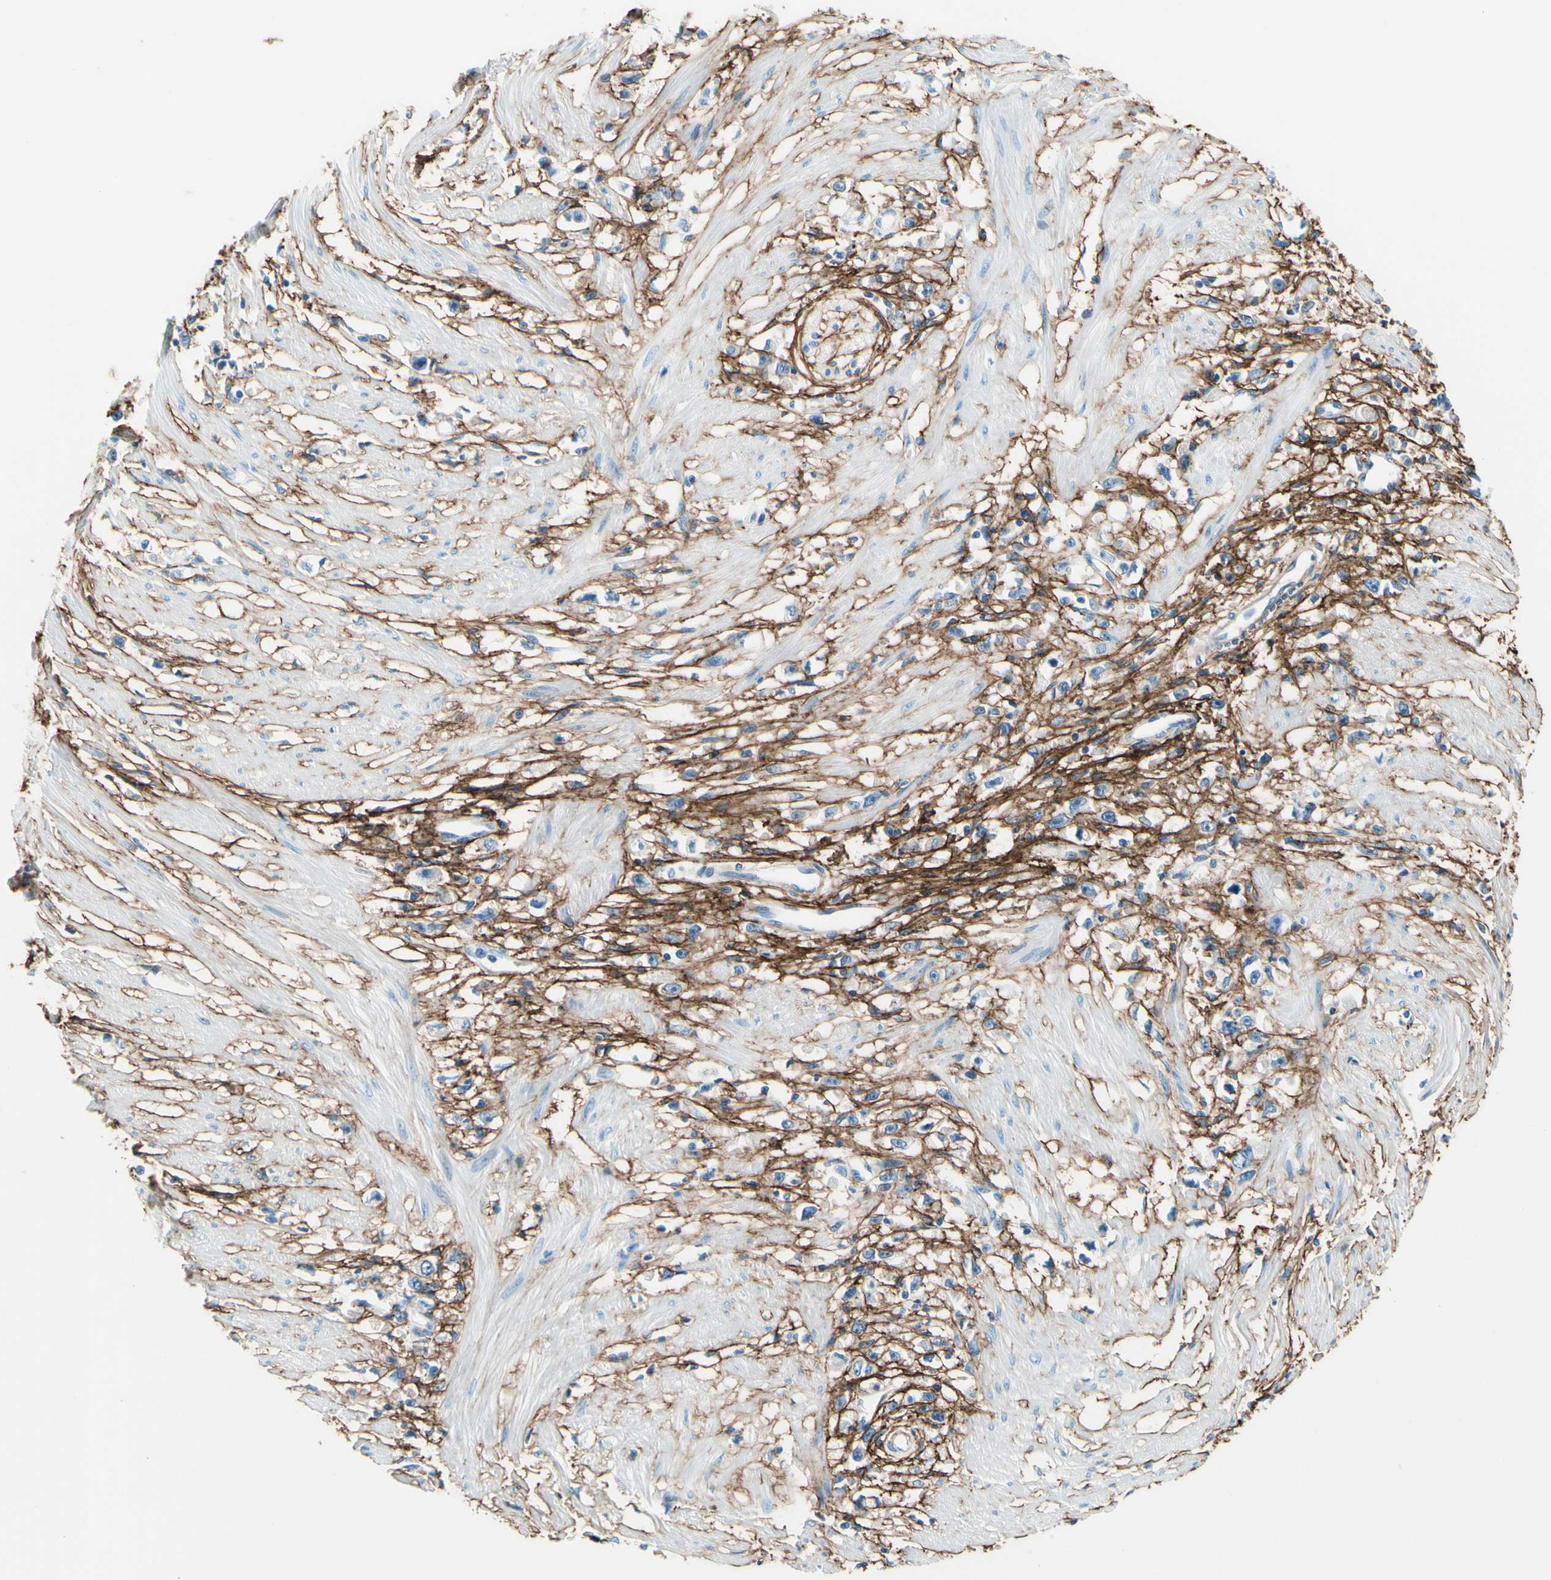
{"staining": {"intensity": "negative", "quantity": "none", "location": "none"}, "tissue": "stomach cancer", "cell_type": "Tumor cells", "image_type": "cancer", "snomed": [{"axis": "morphology", "description": "Adenocarcinoma, NOS"}, {"axis": "topography", "description": "Stomach"}], "caption": "Tumor cells are negative for brown protein staining in adenocarcinoma (stomach).", "gene": "MFAP5", "patient": {"sex": "female", "age": 59}}